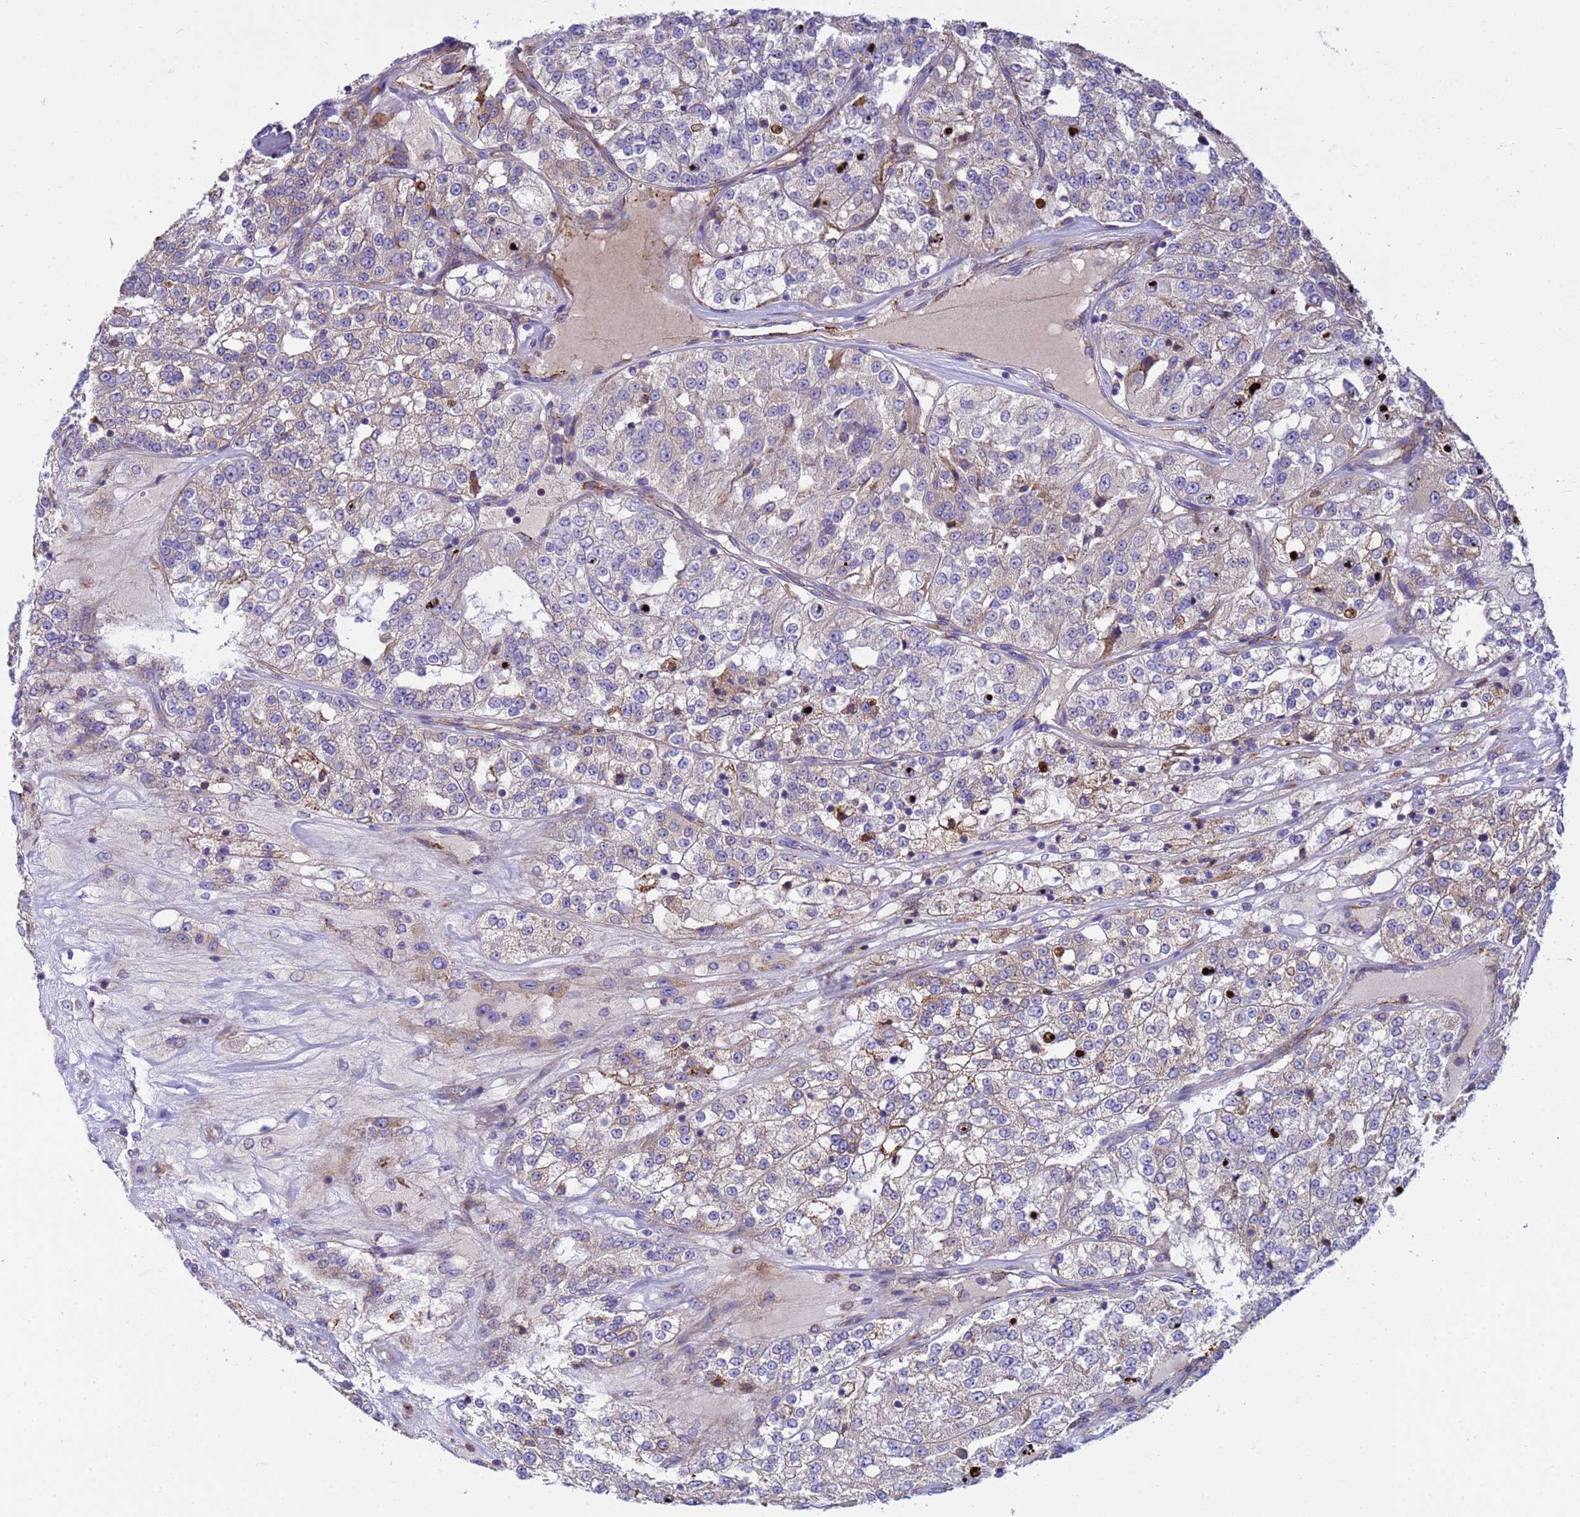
{"staining": {"intensity": "moderate", "quantity": "25%-75%", "location": "cytoplasmic/membranous"}, "tissue": "renal cancer", "cell_type": "Tumor cells", "image_type": "cancer", "snomed": [{"axis": "morphology", "description": "Adenocarcinoma, NOS"}, {"axis": "topography", "description": "Kidney"}], "caption": "Renal cancer was stained to show a protein in brown. There is medium levels of moderate cytoplasmic/membranous positivity in about 25%-75% of tumor cells.", "gene": "THAP5", "patient": {"sex": "female", "age": 63}}